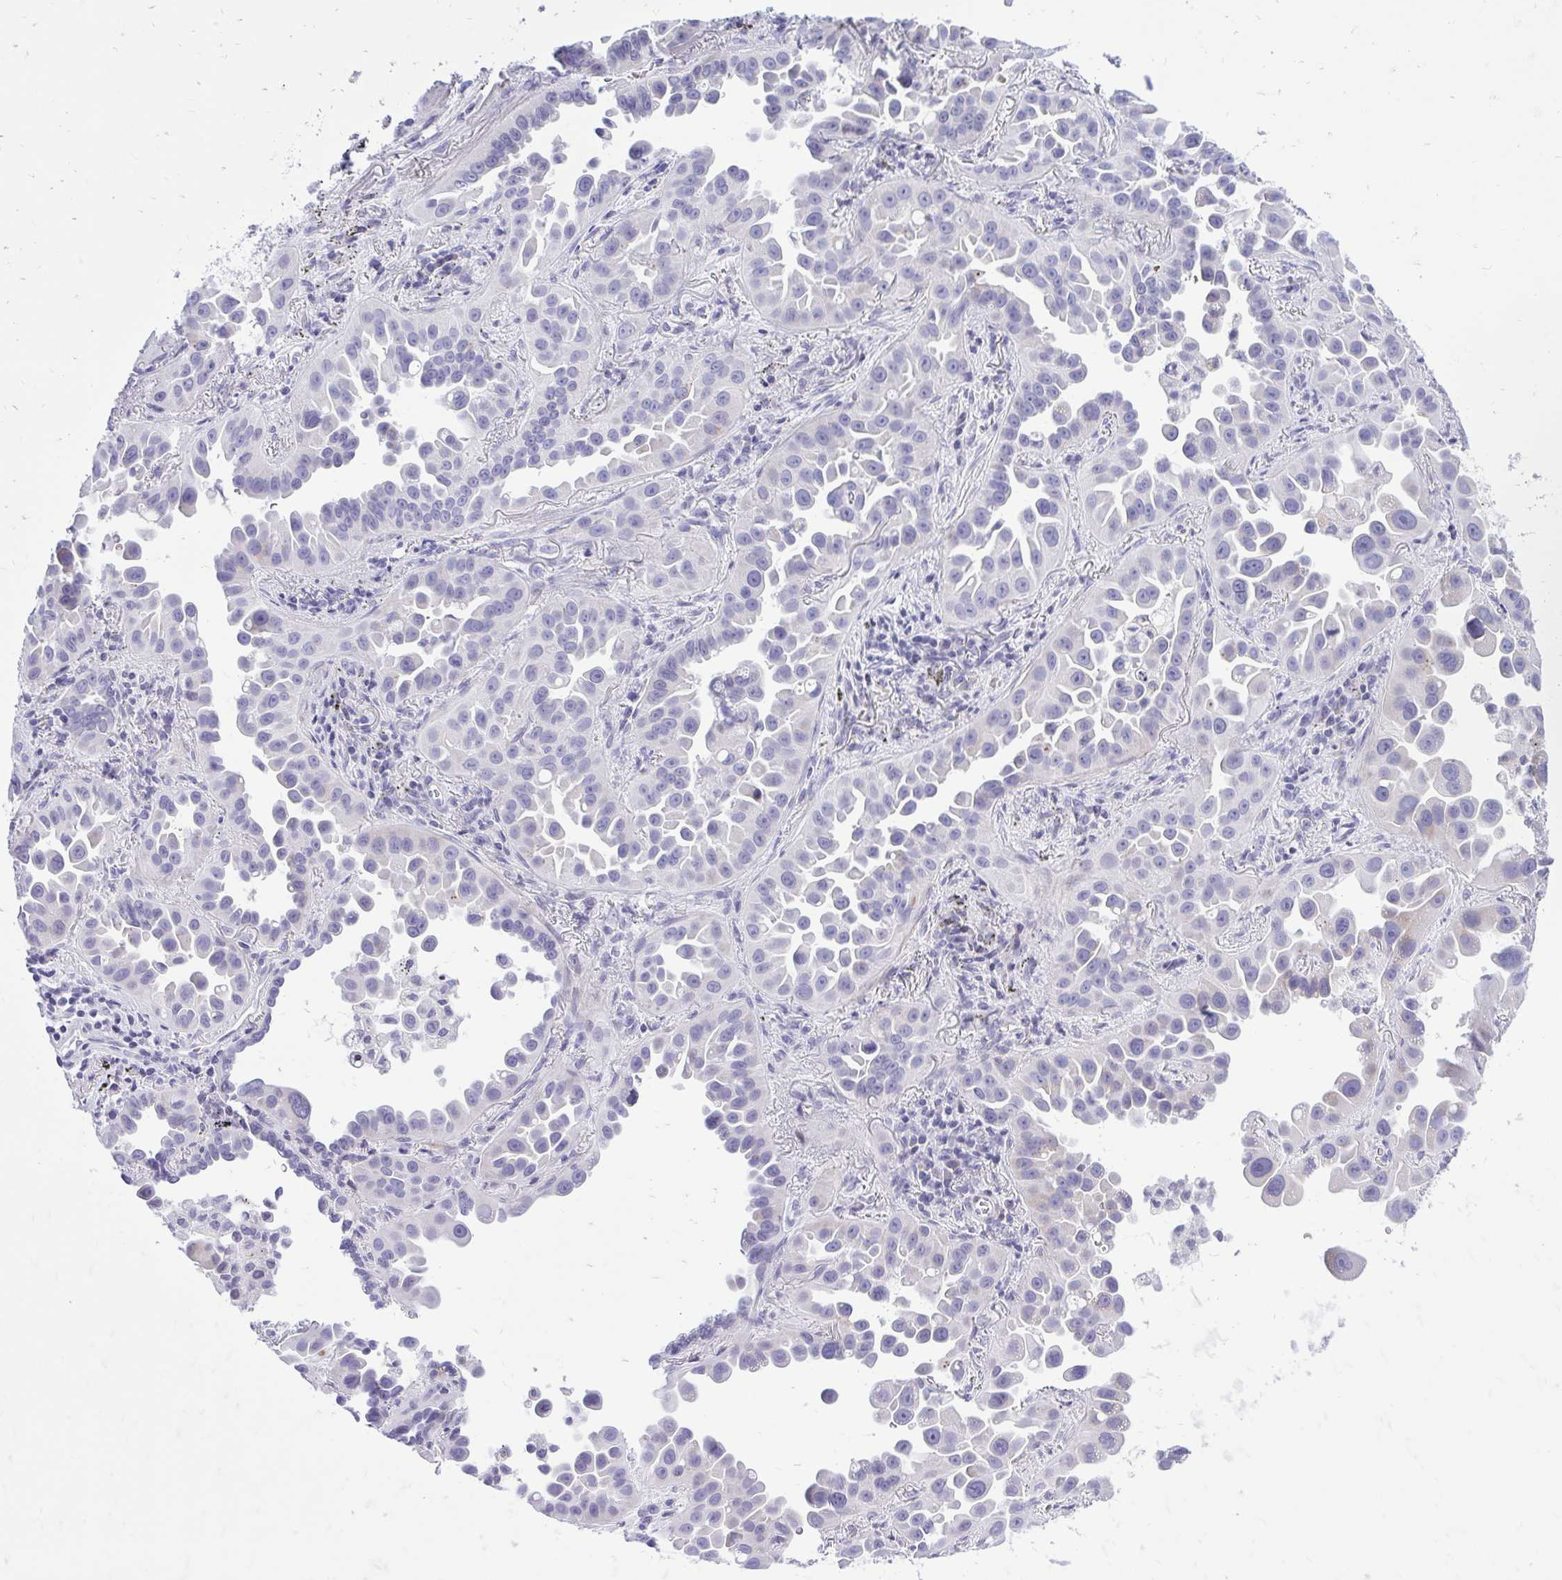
{"staining": {"intensity": "negative", "quantity": "none", "location": "none"}, "tissue": "lung cancer", "cell_type": "Tumor cells", "image_type": "cancer", "snomed": [{"axis": "morphology", "description": "Adenocarcinoma, NOS"}, {"axis": "topography", "description": "Lung"}], "caption": "Immunohistochemical staining of adenocarcinoma (lung) displays no significant expression in tumor cells. (Stains: DAB (3,3'-diaminobenzidine) immunohistochemistry (IHC) with hematoxylin counter stain, Microscopy: brightfield microscopy at high magnification).", "gene": "GABRA1", "patient": {"sex": "male", "age": 68}}